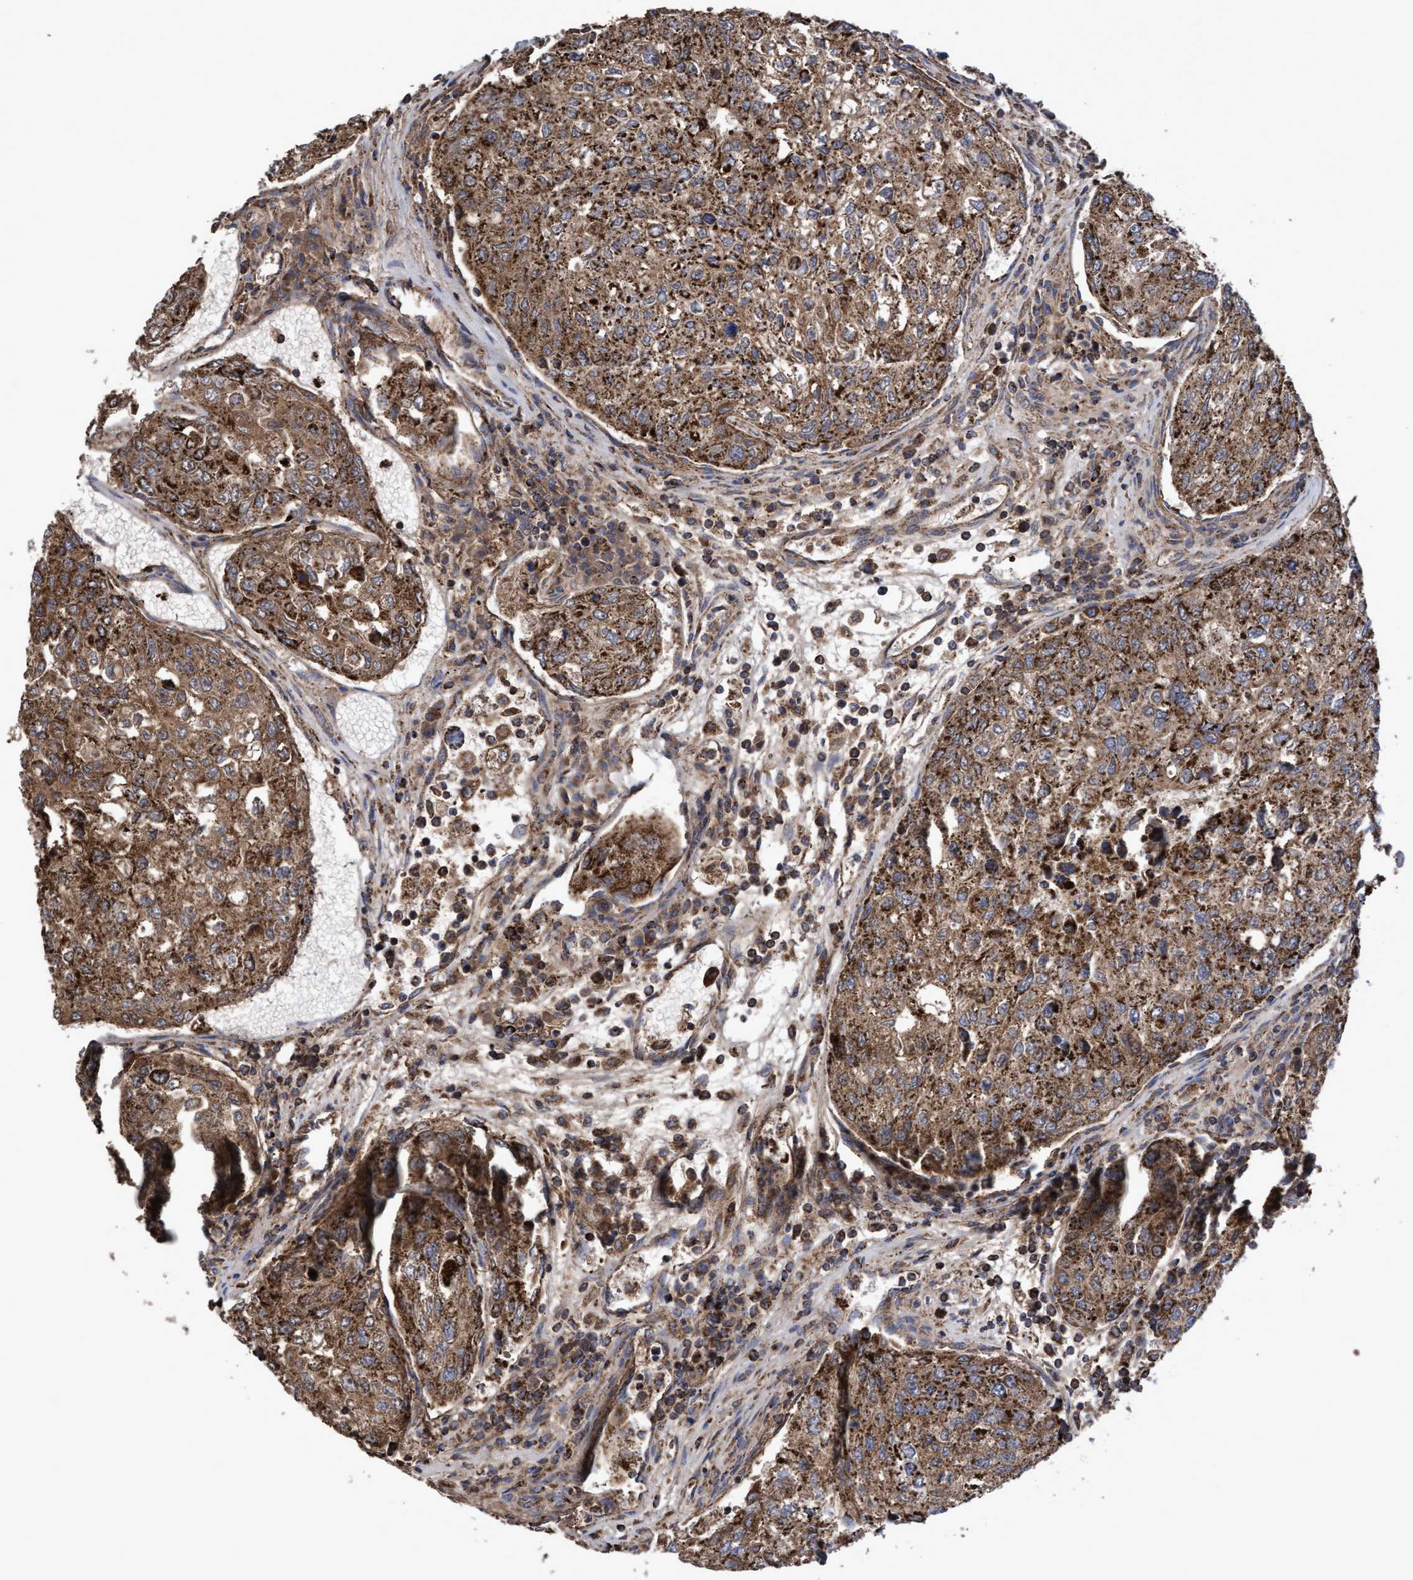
{"staining": {"intensity": "moderate", "quantity": ">75%", "location": "cytoplasmic/membranous"}, "tissue": "urothelial cancer", "cell_type": "Tumor cells", "image_type": "cancer", "snomed": [{"axis": "morphology", "description": "Urothelial carcinoma, High grade"}, {"axis": "topography", "description": "Lymph node"}, {"axis": "topography", "description": "Urinary bladder"}], "caption": "This image displays IHC staining of urothelial cancer, with medium moderate cytoplasmic/membranous staining in about >75% of tumor cells.", "gene": "COBL", "patient": {"sex": "male", "age": 51}}